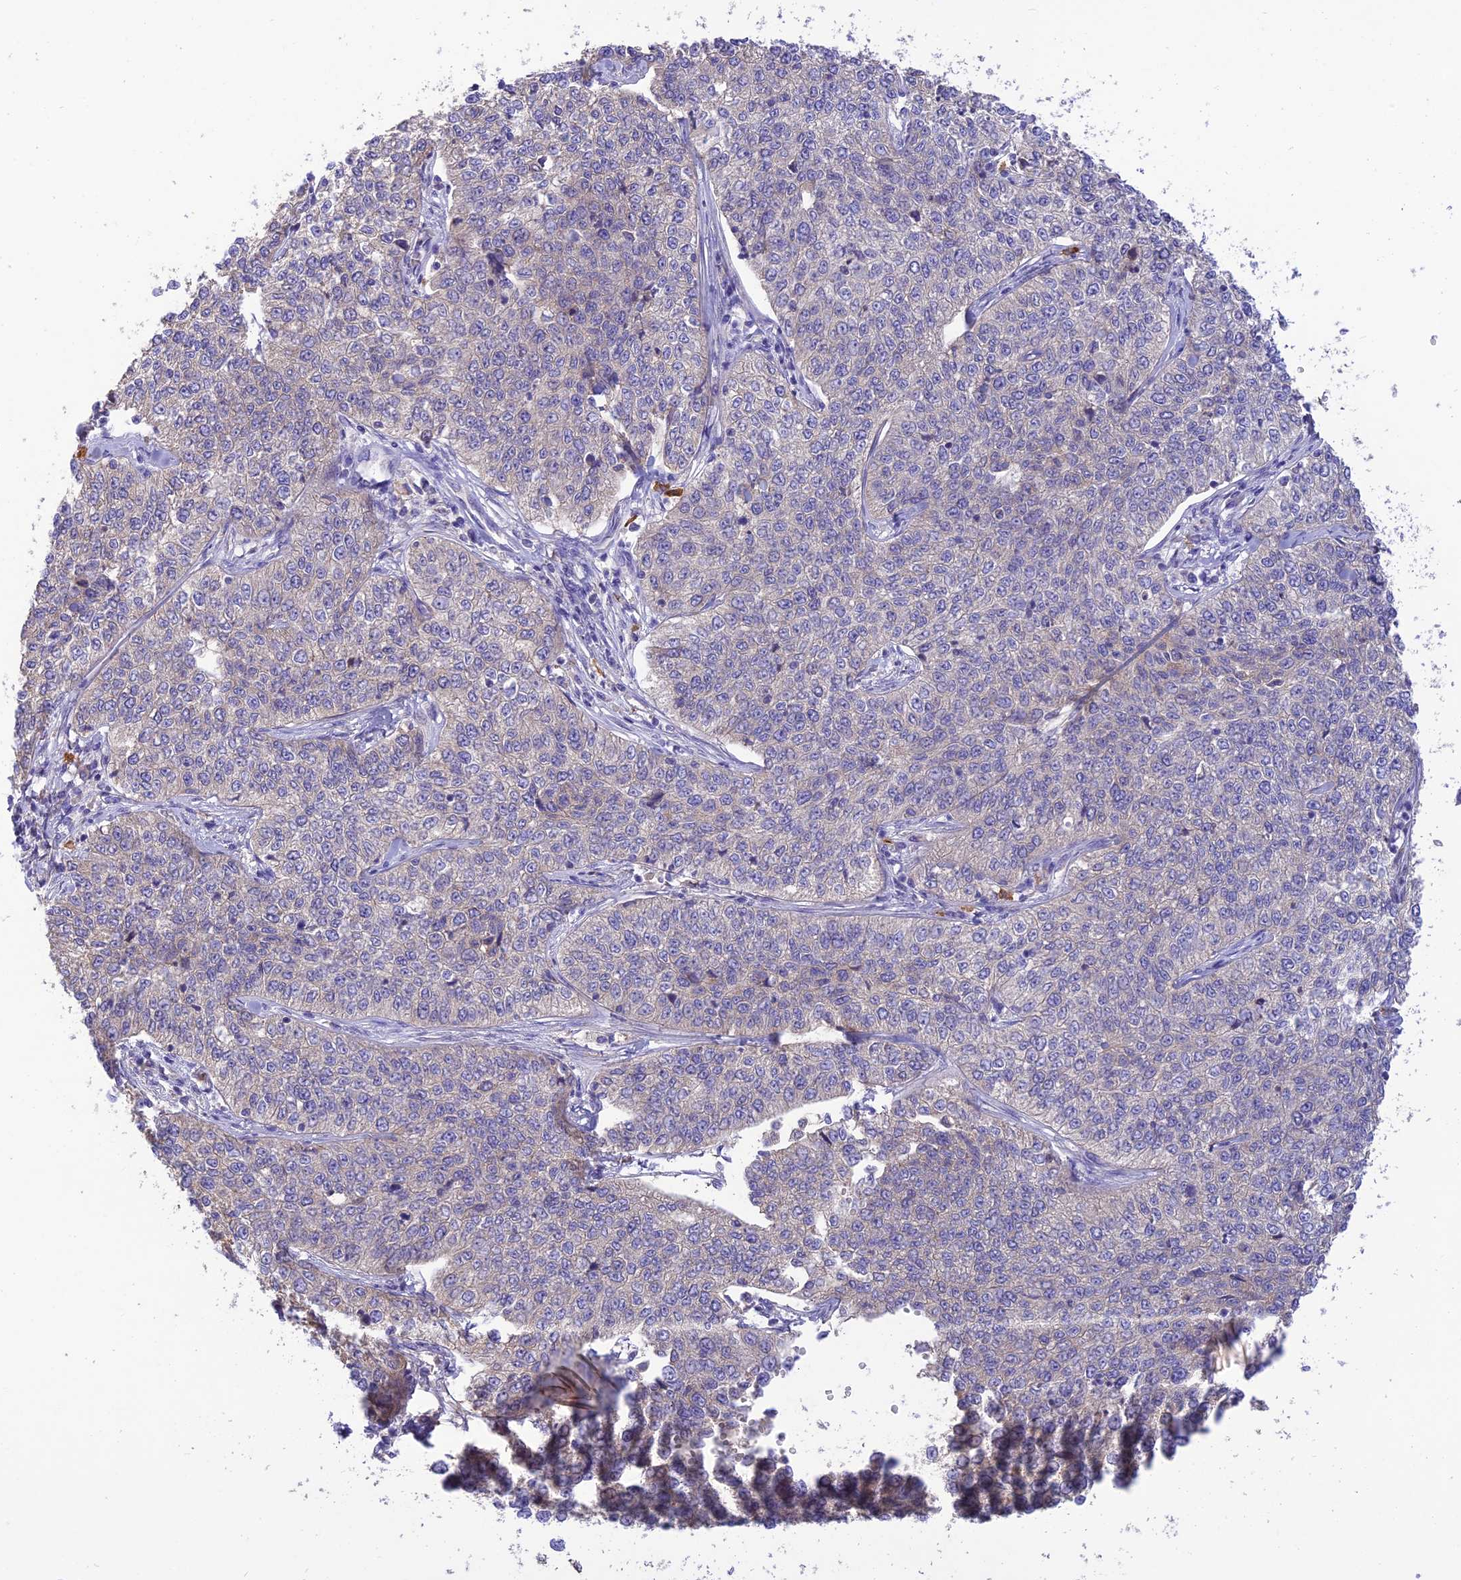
{"staining": {"intensity": "weak", "quantity": "<25%", "location": "cytoplasmic/membranous"}, "tissue": "cervical cancer", "cell_type": "Tumor cells", "image_type": "cancer", "snomed": [{"axis": "morphology", "description": "Squamous cell carcinoma, NOS"}, {"axis": "topography", "description": "Cervix"}], "caption": "DAB (3,3'-diaminobenzidine) immunohistochemical staining of cervical squamous cell carcinoma demonstrates no significant staining in tumor cells.", "gene": "SFT2D2", "patient": {"sex": "female", "age": 35}}